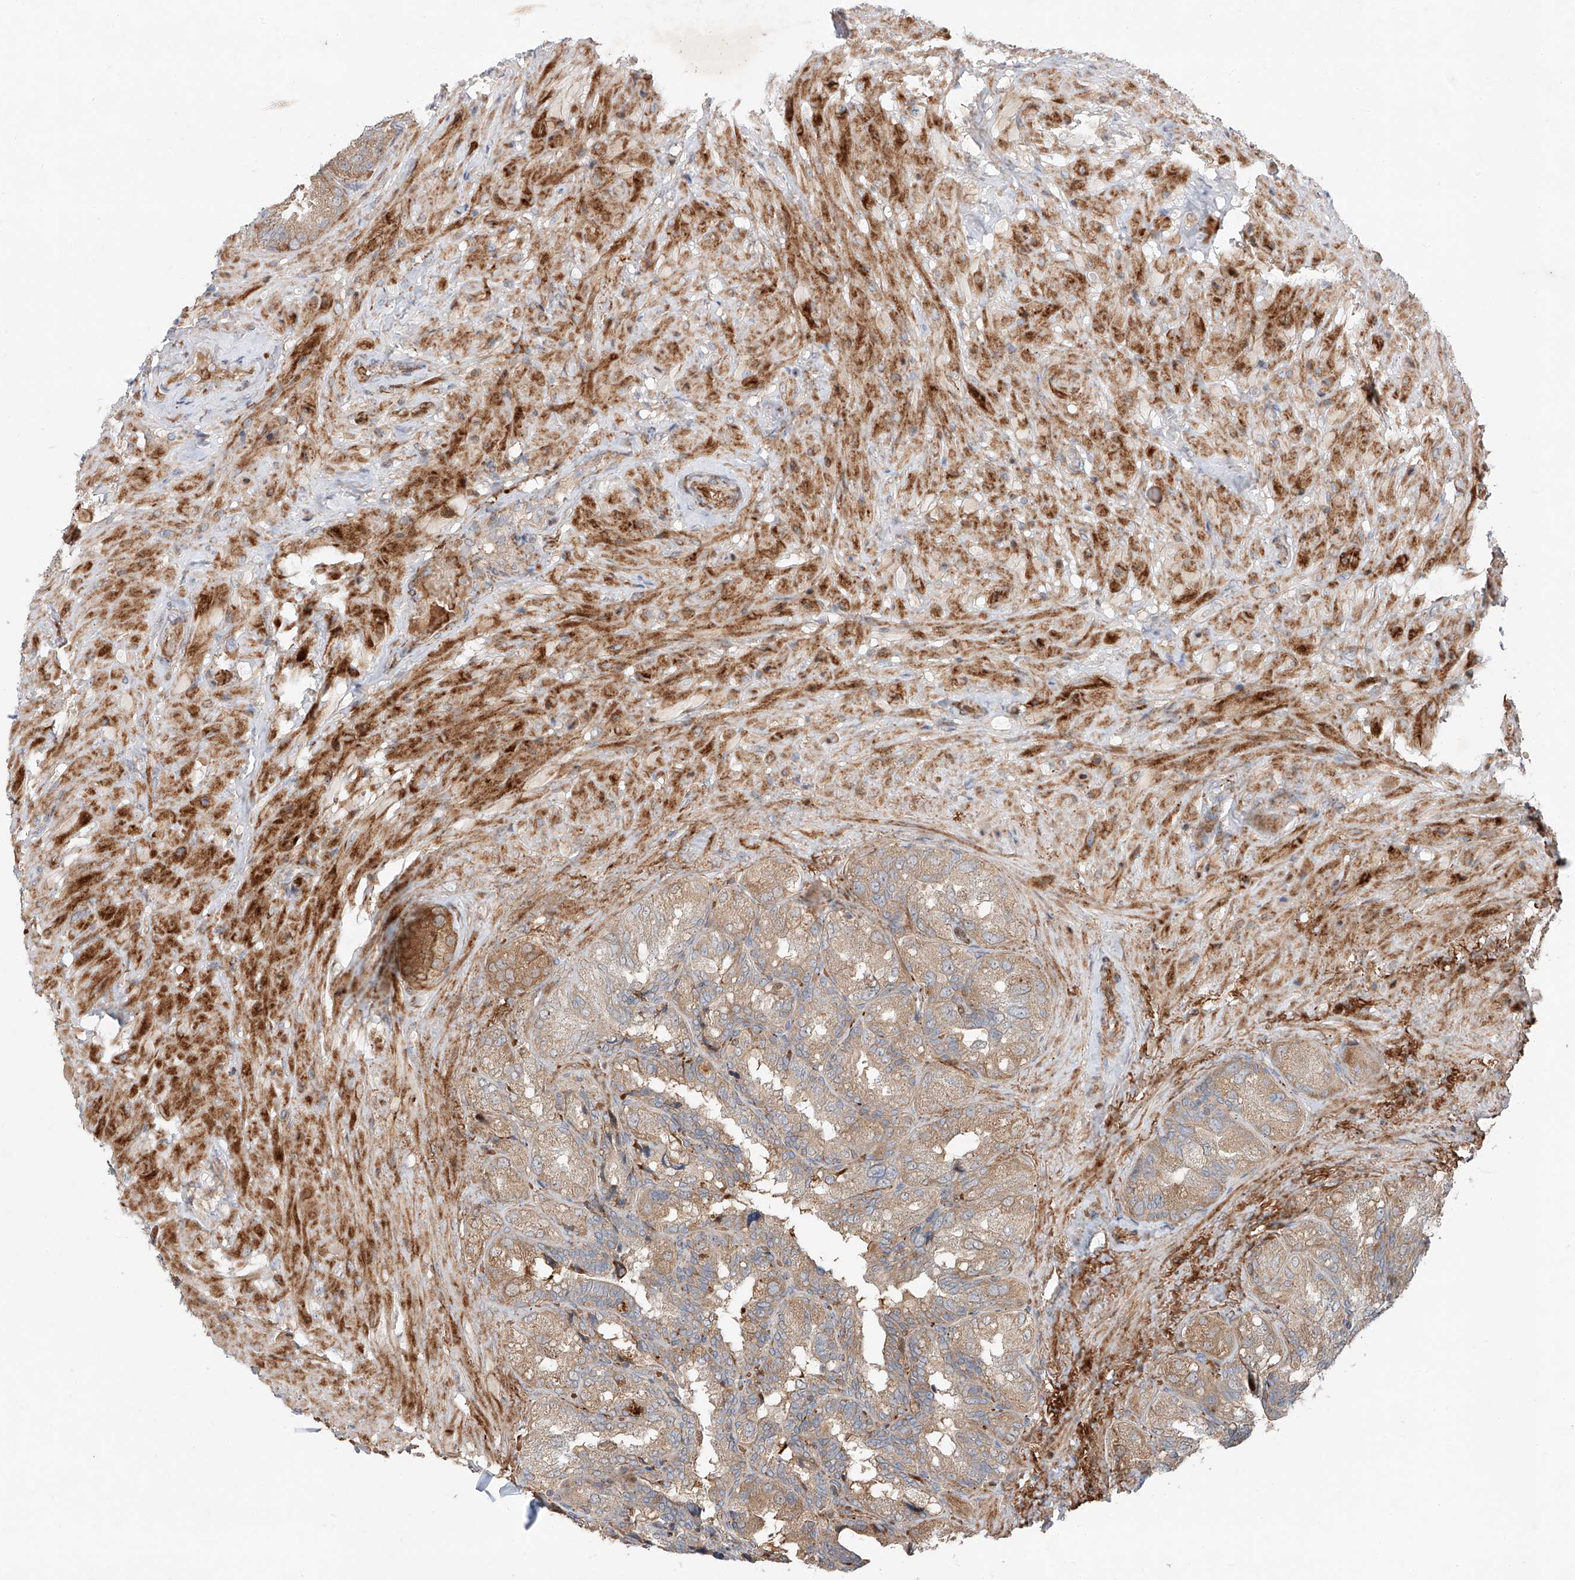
{"staining": {"intensity": "moderate", "quantity": ">75%", "location": "cytoplasmic/membranous"}, "tissue": "seminal vesicle", "cell_type": "Glandular cells", "image_type": "normal", "snomed": [{"axis": "morphology", "description": "Normal tissue, NOS"}, {"axis": "topography", "description": "Seminal veicle"}, {"axis": "topography", "description": "Peripheral nerve tissue"}], "caption": "Protein expression by immunohistochemistry (IHC) shows moderate cytoplasmic/membranous staining in approximately >75% of glandular cells in benign seminal vesicle.", "gene": "USF3", "patient": {"sex": "male", "age": 63}}